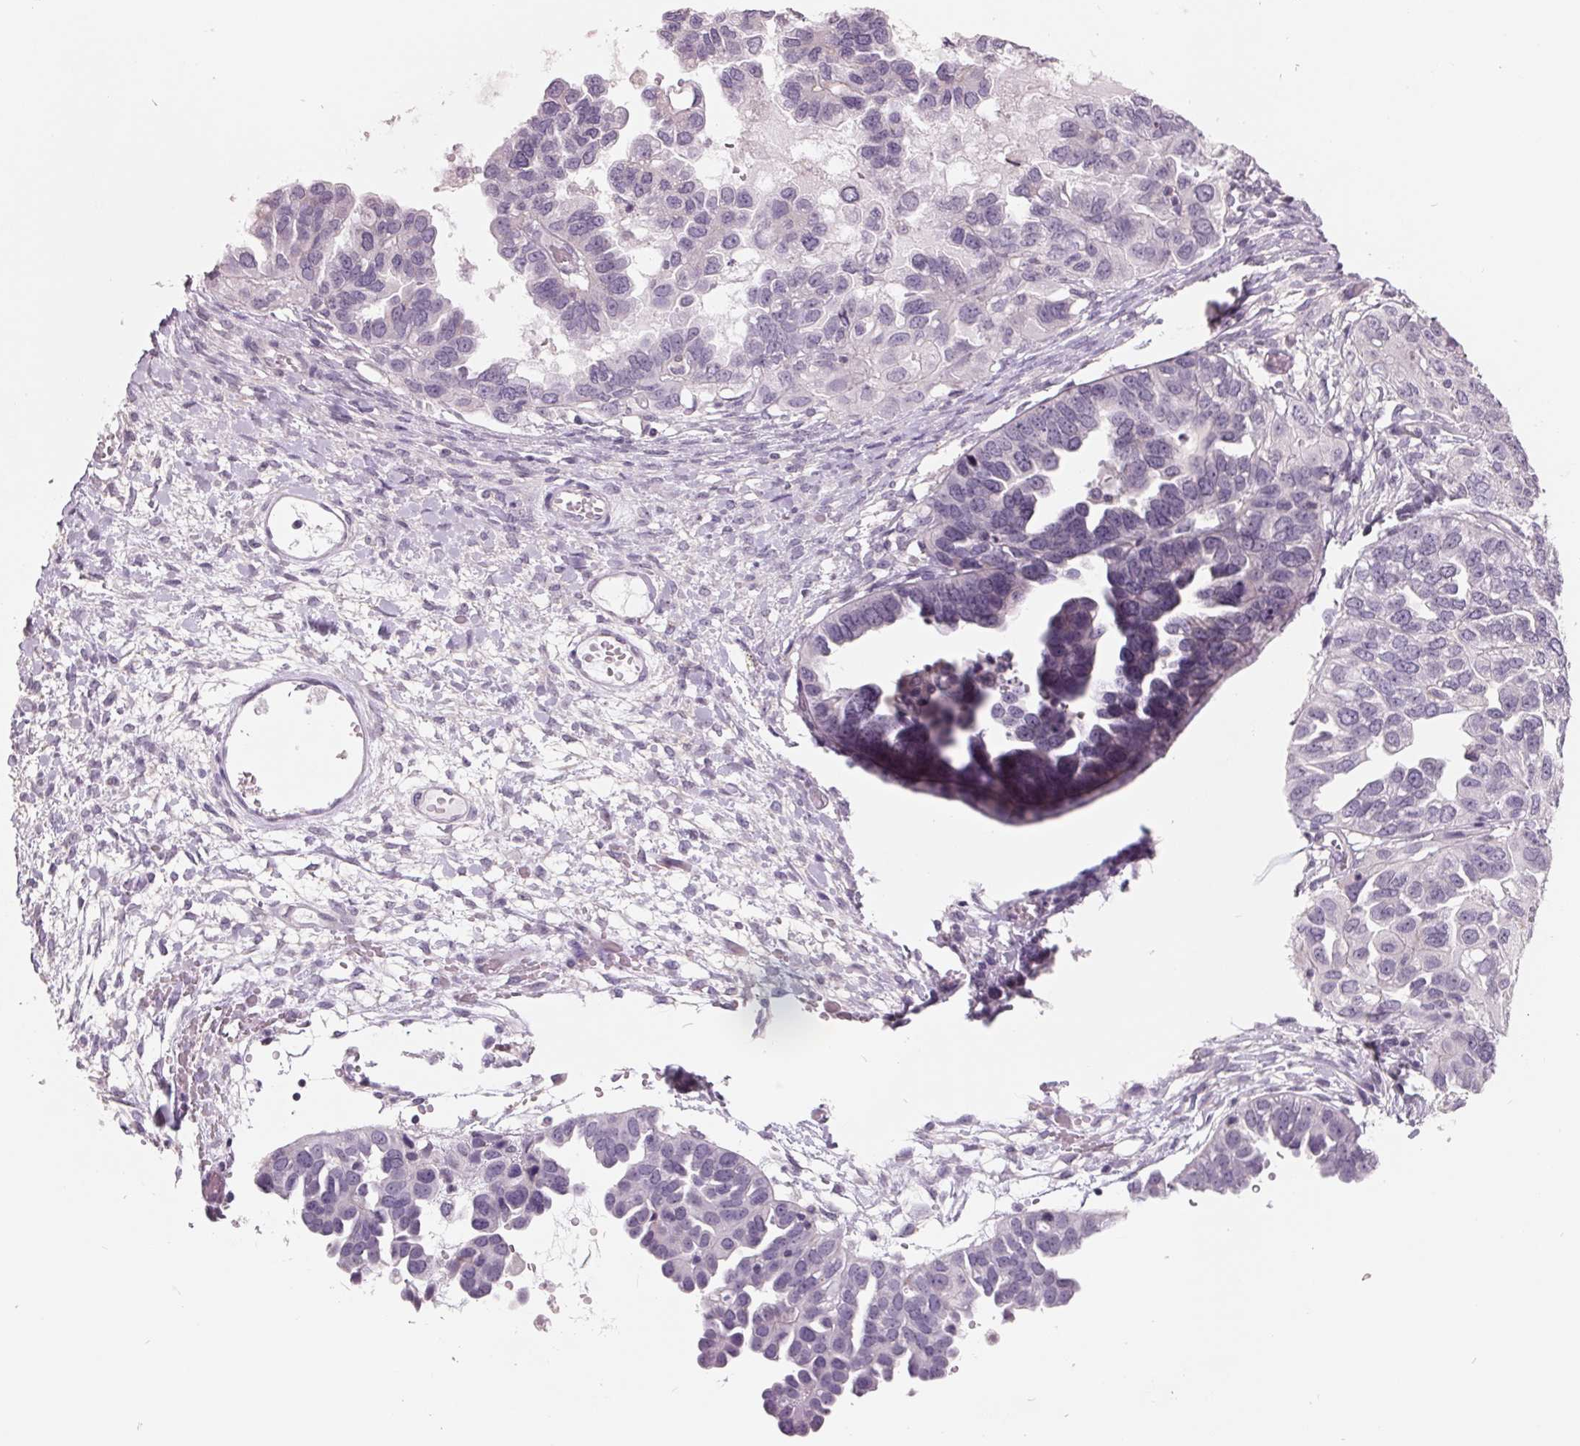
{"staining": {"intensity": "negative", "quantity": "none", "location": "none"}, "tissue": "ovarian cancer", "cell_type": "Tumor cells", "image_type": "cancer", "snomed": [{"axis": "morphology", "description": "Cystadenocarcinoma, serous, NOS"}, {"axis": "topography", "description": "Ovary"}], "caption": "An immunohistochemistry micrograph of ovarian cancer is shown. There is no staining in tumor cells of ovarian cancer.", "gene": "FTCD", "patient": {"sex": "female", "age": 53}}